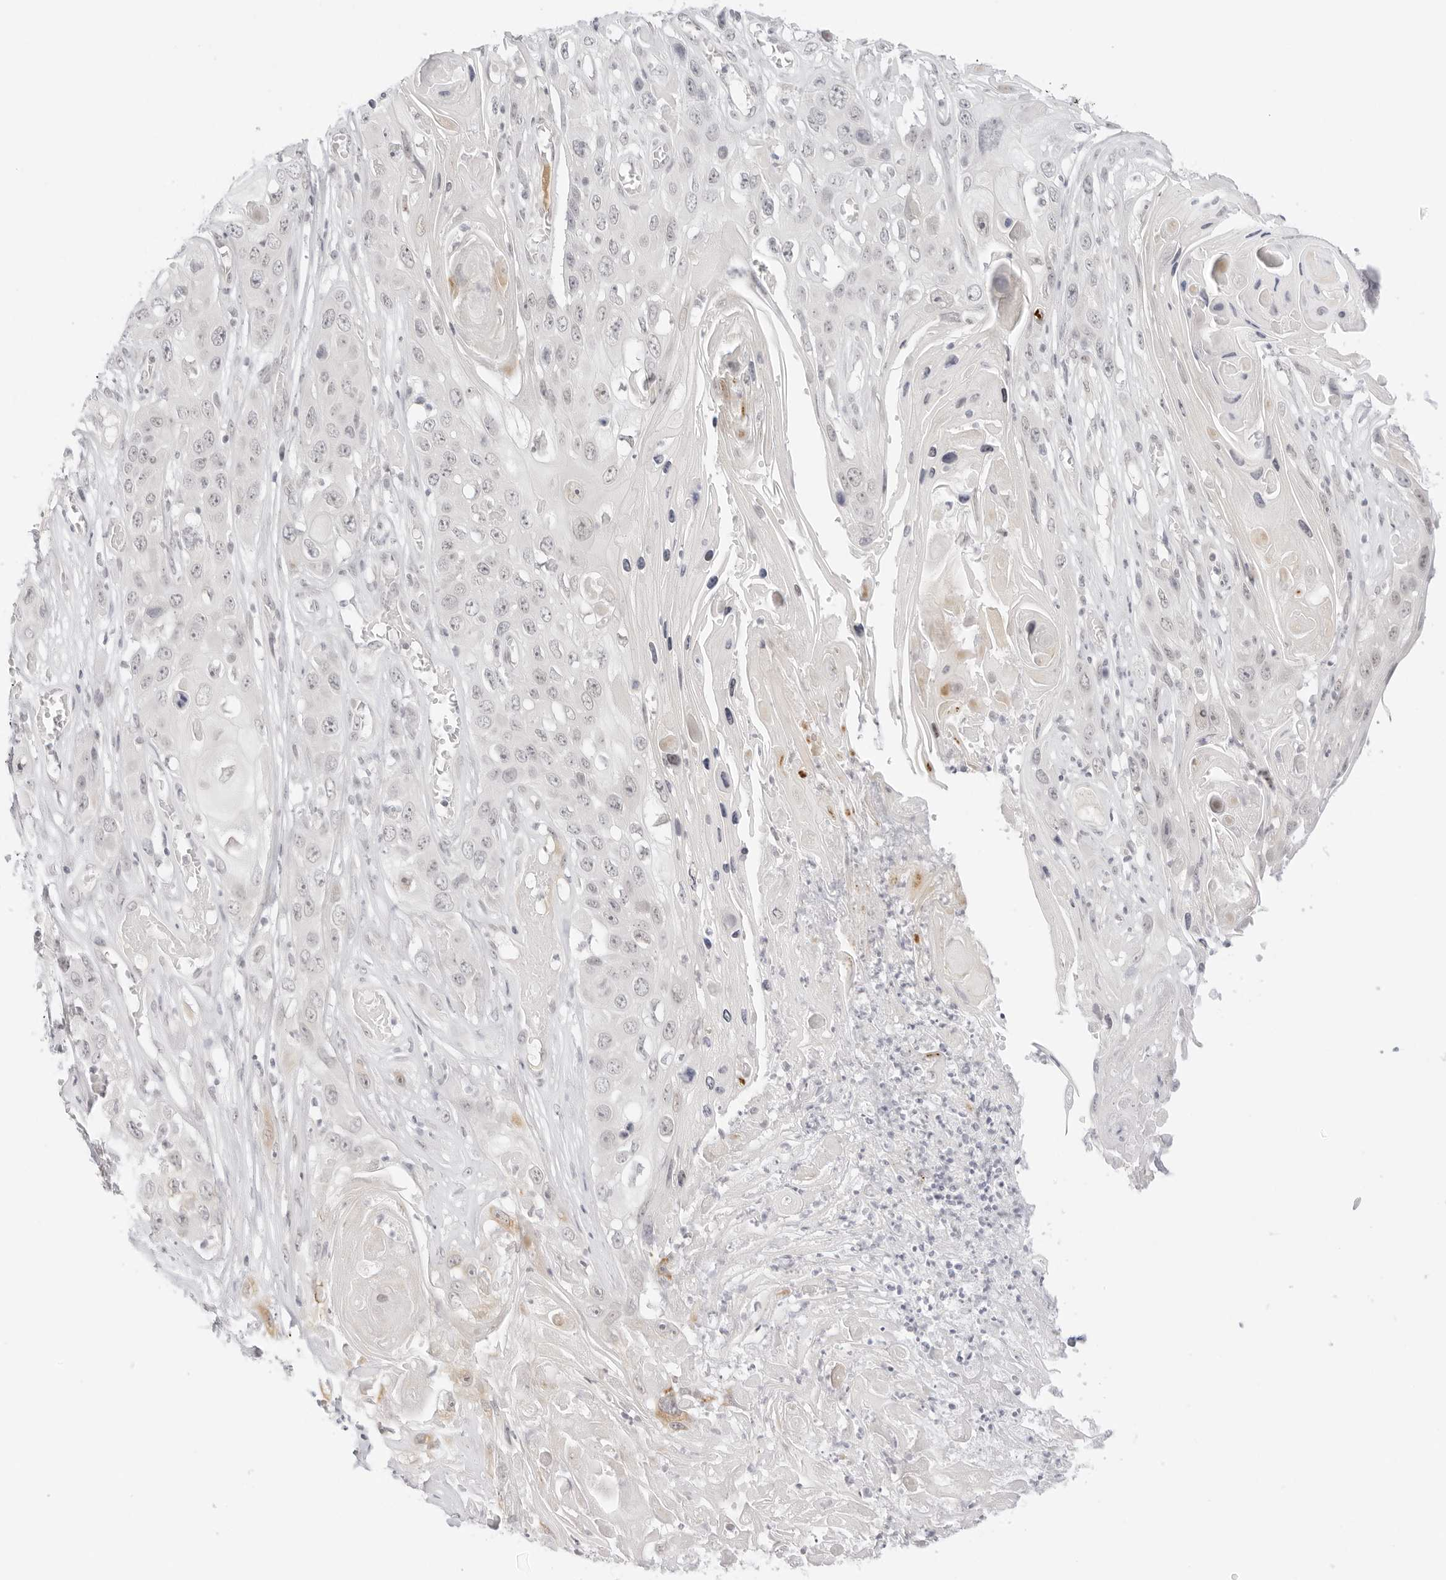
{"staining": {"intensity": "negative", "quantity": "none", "location": "none"}, "tissue": "skin cancer", "cell_type": "Tumor cells", "image_type": "cancer", "snomed": [{"axis": "morphology", "description": "Squamous cell carcinoma, NOS"}, {"axis": "topography", "description": "Skin"}], "caption": "A micrograph of human skin cancer is negative for staining in tumor cells. Nuclei are stained in blue.", "gene": "MED18", "patient": {"sex": "male", "age": 55}}